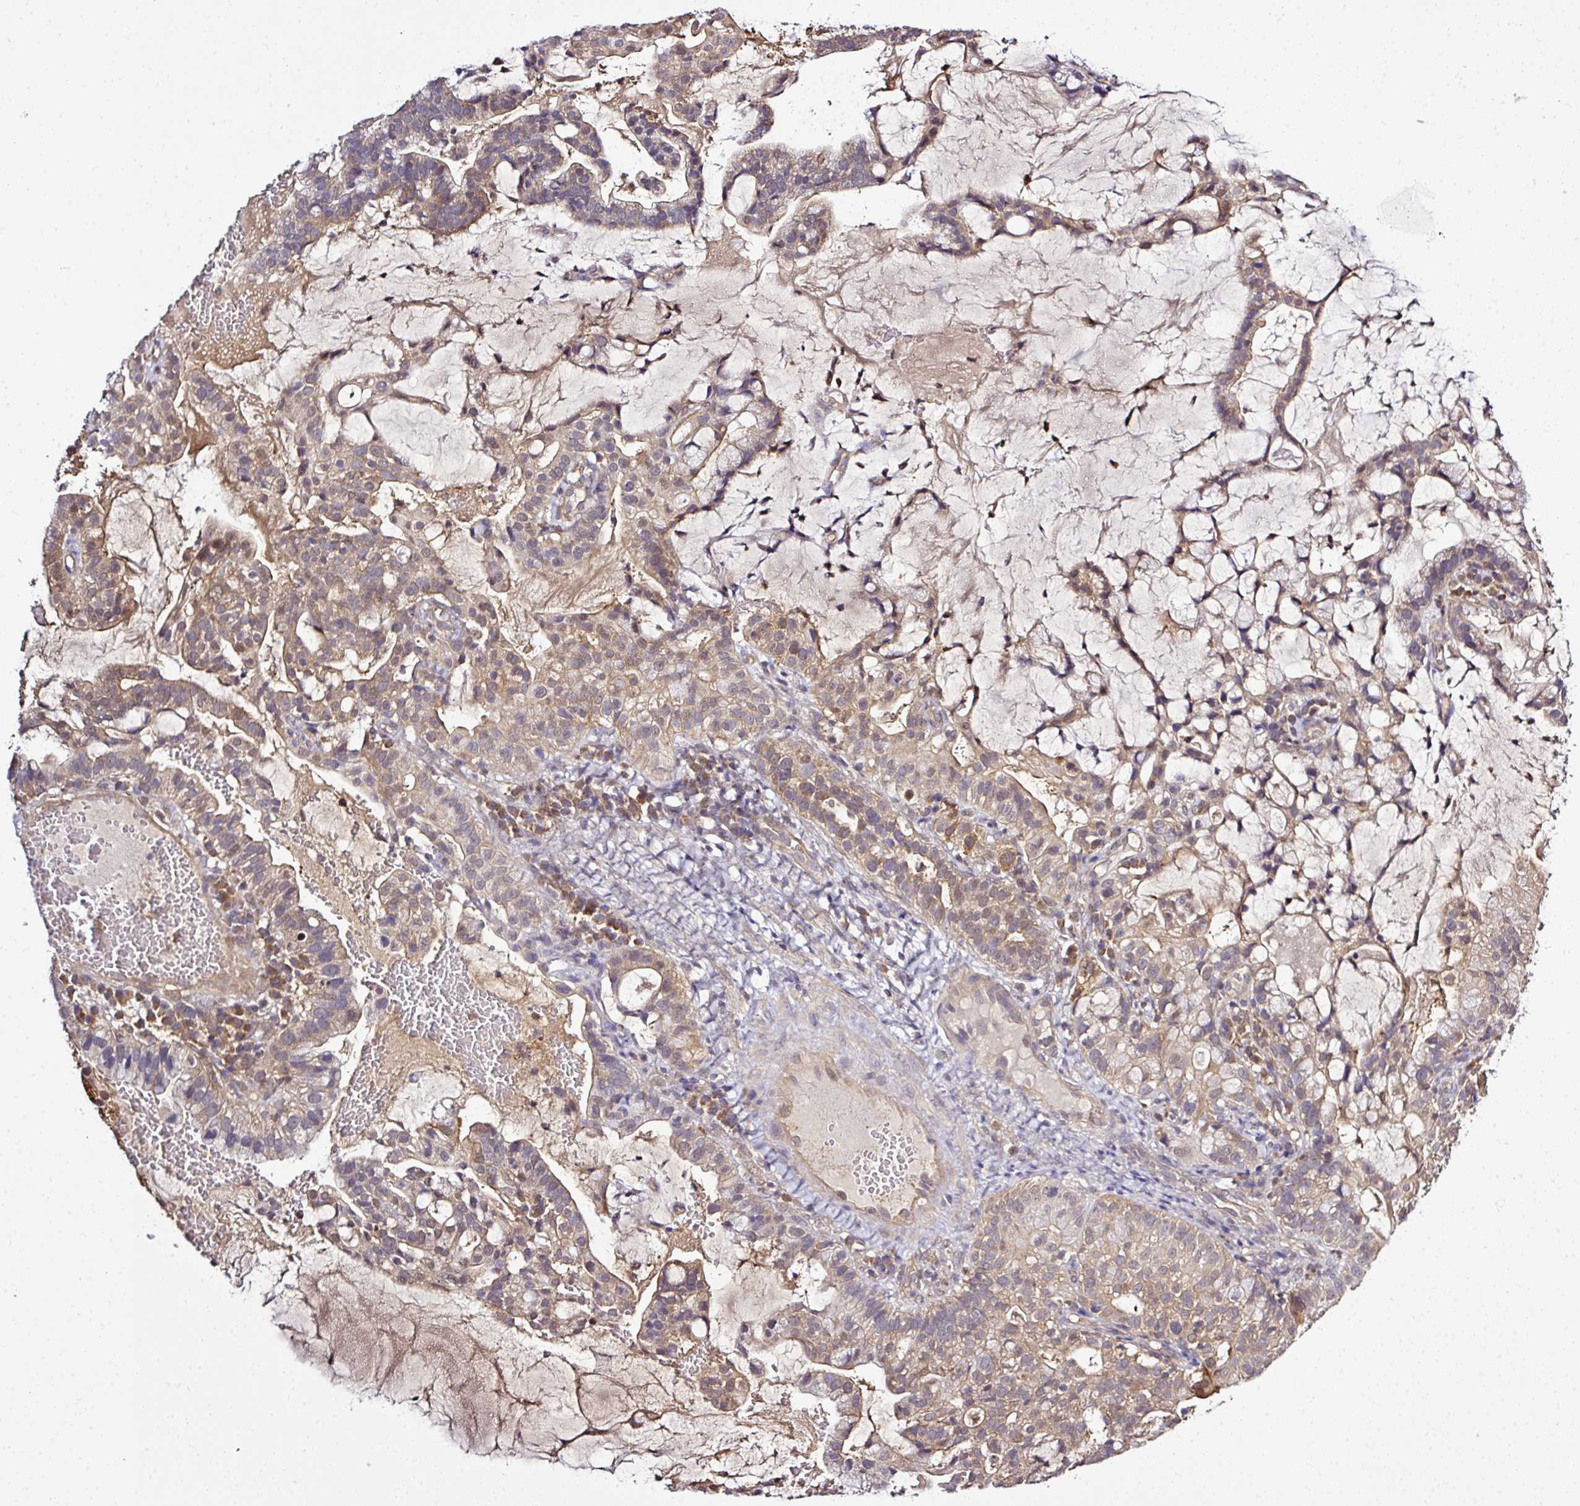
{"staining": {"intensity": "weak", "quantity": "25%-75%", "location": "cytoplasmic/membranous"}, "tissue": "cervical cancer", "cell_type": "Tumor cells", "image_type": "cancer", "snomed": [{"axis": "morphology", "description": "Adenocarcinoma, NOS"}, {"axis": "topography", "description": "Cervix"}], "caption": "Immunohistochemical staining of adenocarcinoma (cervical) exhibits low levels of weak cytoplasmic/membranous positivity in about 25%-75% of tumor cells.", "gene": "TMEM107", "patient": {"sex": "female", "age": 41}}